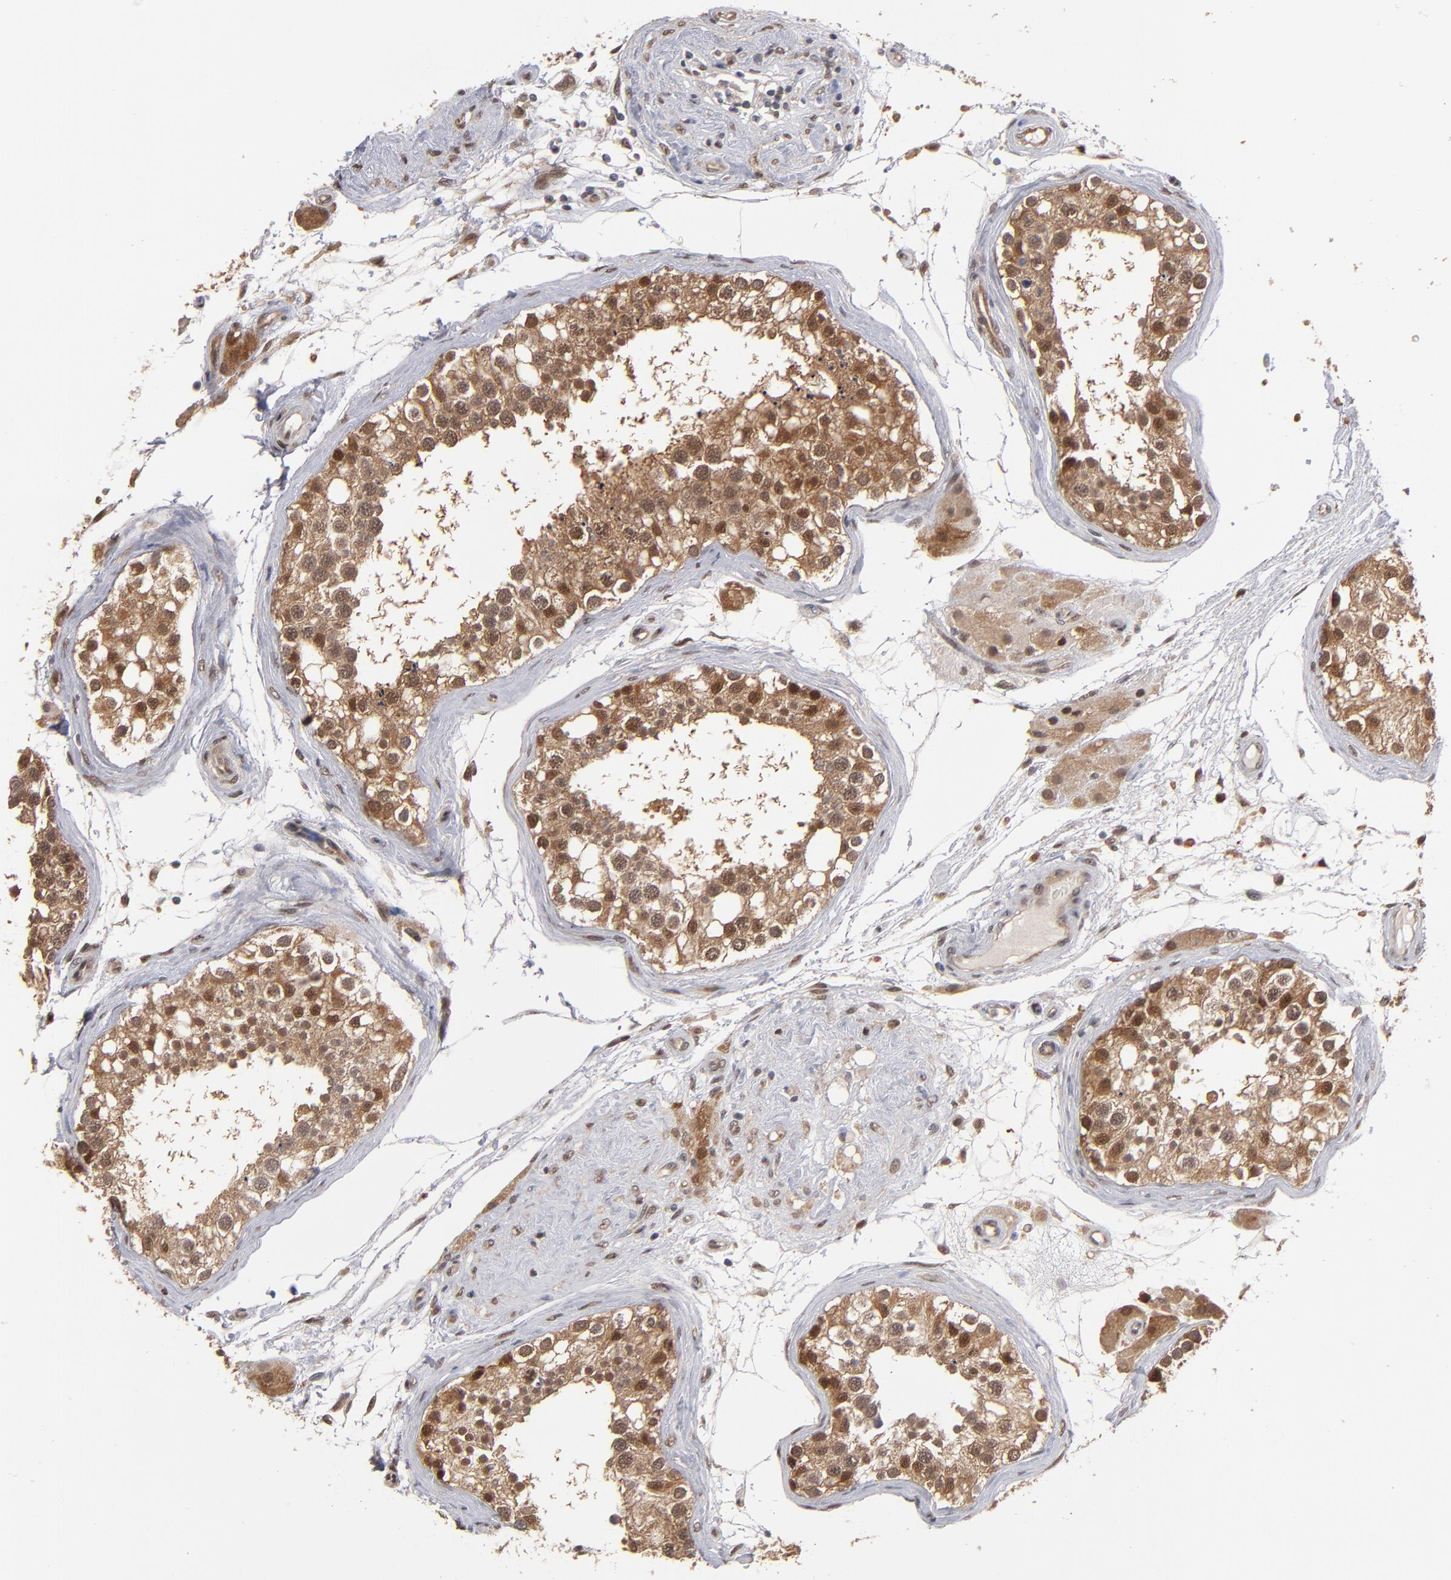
{"staining": {"intensity": "strong", "quantity": ">75%", "location": "cytoplasmic/membranous,nuclear"}, "tissue": "testis", "cell_type": "Cells in seminiferous ducts", "image_type": "normal", "snomed": [{"axis": "morphology", "description": "Normal tissue, NOS"}, {"axis": "topography", "description": "Testis"}], "caption": "Protein expression by IHC exhibits strong cytoplasmic/membranous,nuclear staining in approximately >75% of cells in seminiferous ducts in unremarkable testis. (brown staining indicates protein expression, while blue staining denotes nuclei).", "gene": "HUWE1", "patient": {"sex": "male", "age": 68}}